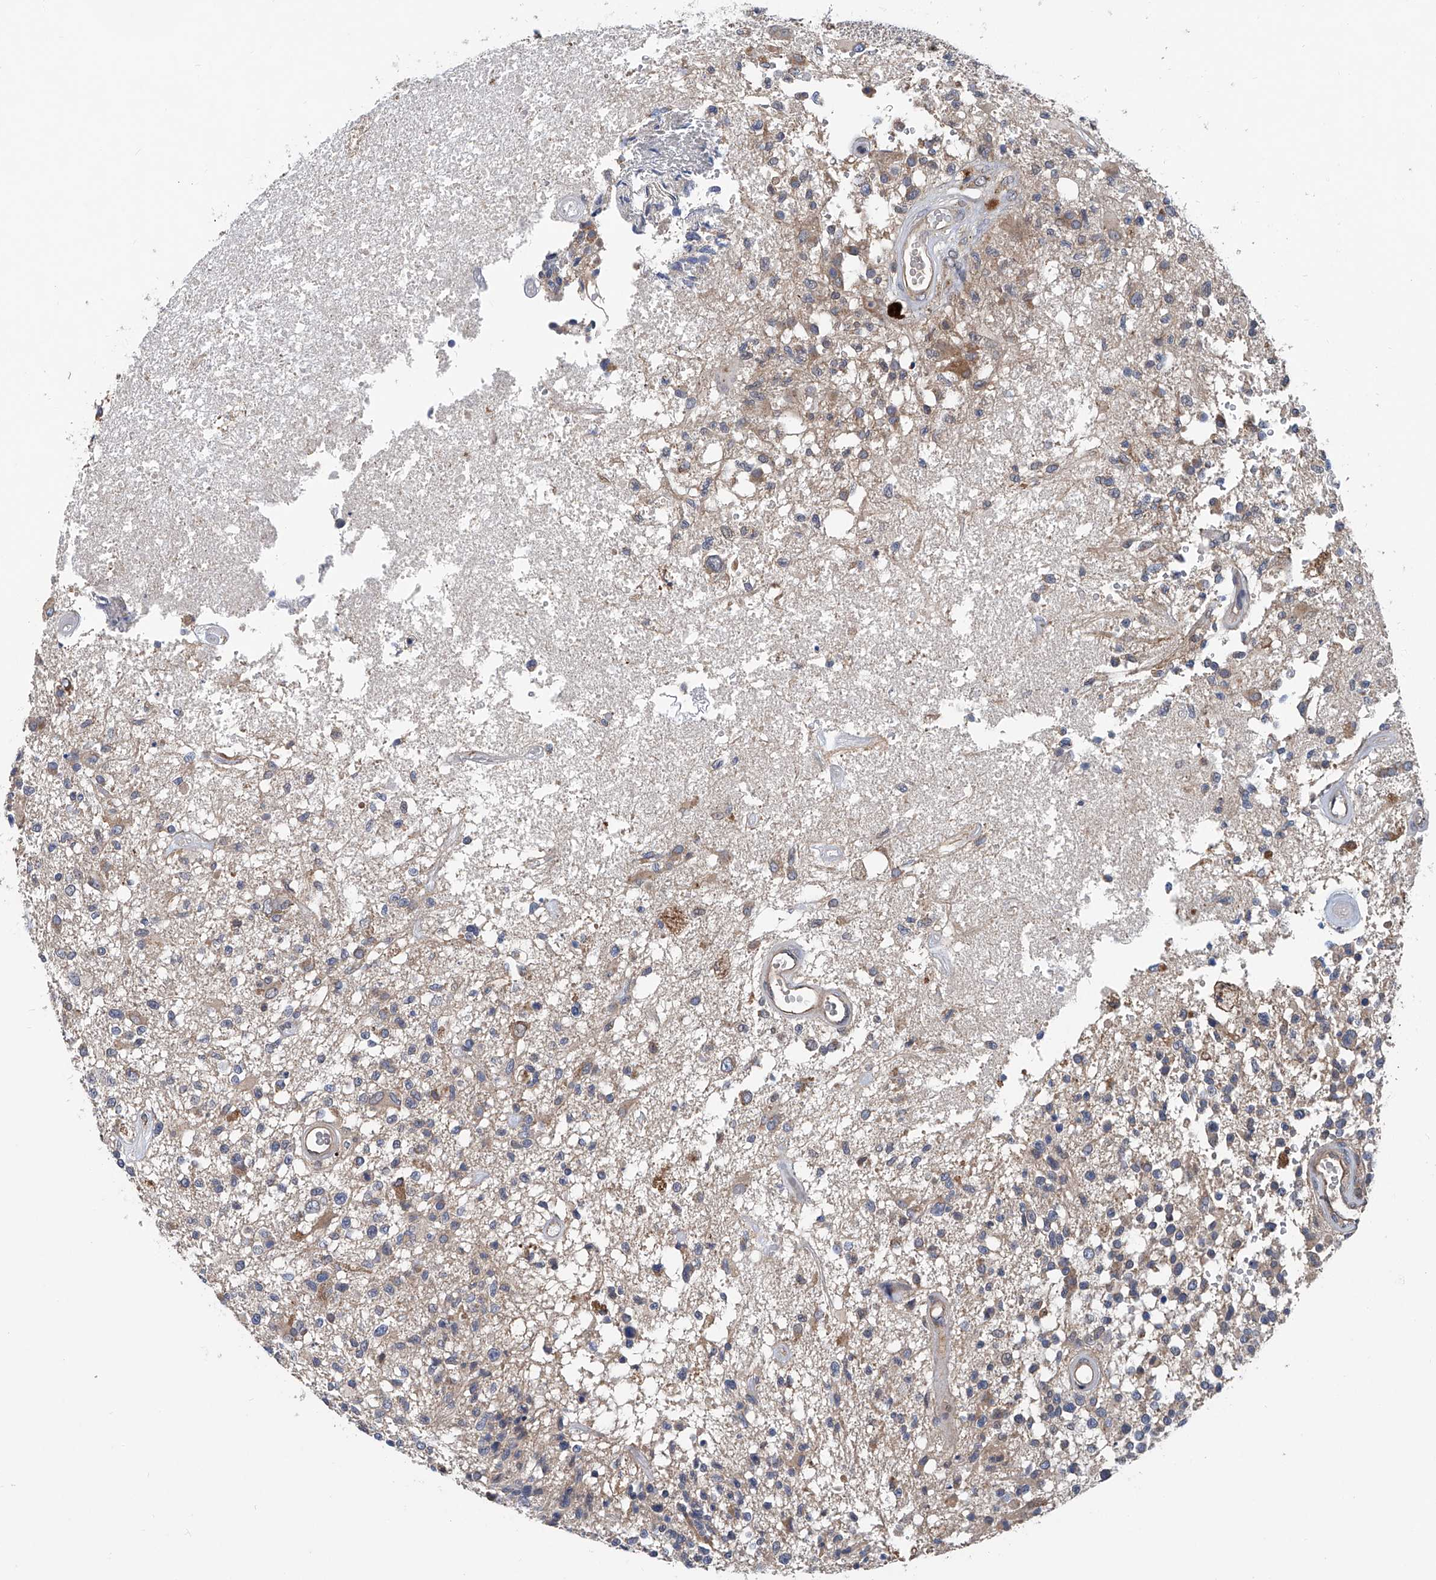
{"staining": {"intensity": "weak", "quantity": "<25%", "location": "cytoplasmic/membranous"}, "tissue": "glioma", "cell_type": "Tumor cells", "image_type": "cancer", "snomed": [{"axis": "morphology", "description": "Glioma, malignant, High grade"}, {"axis": "morphology", "description": "Glioblastoma, NOS"}, {"axis": "topography", "description": "Brain"}], "caption": "IHC histopathology image of glioma stained for a protein (brown), which displays no staining in tumor cells.", "gene": "TRIM38", "patient": {"sex": "male", "age": 60}}